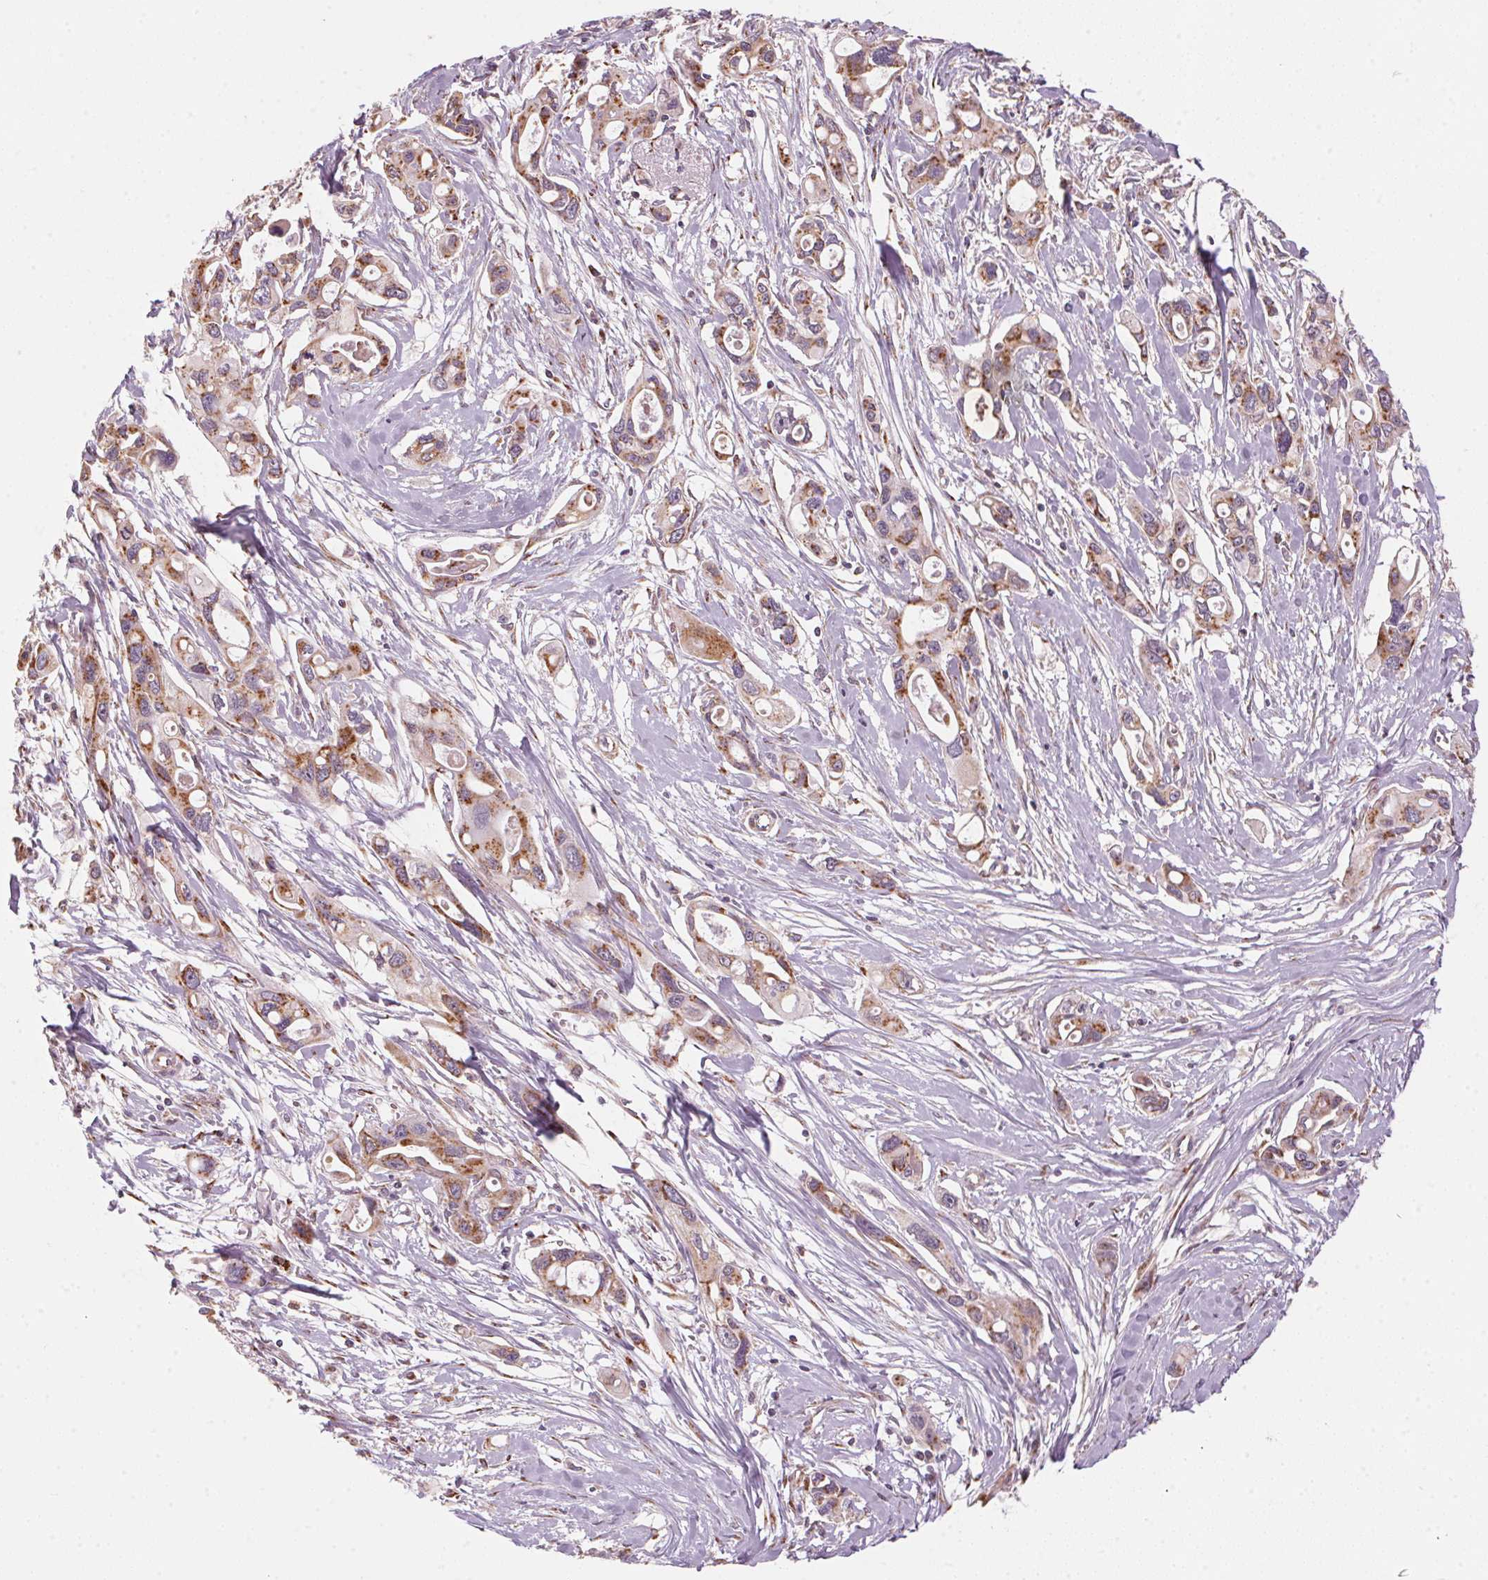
{"staining": {"intensity": "moderate", "quantity": ">75%", "location": "cytoplasmic/membranous"}, "tissue": "pancreatic cancer", "cell_type": "Tumor cells", "image_type": "cancer", "snomed": [{"axis": "morphology", "description": "Adenocarcinoma, NOS"}, {"axis": "topography", "description": "Pancreas"}], "caption": "Immunohistochemistry (DAB (3,3'-diaminobenzidine)) staining of pancreatic cancer (adenocarcinoma) exhibits moderate cytoplasmic/membranous protein expression in approximately >75% of tumor cells.", "gene": "TOMM70", "patient": {"sex": "male", "age": 60}}